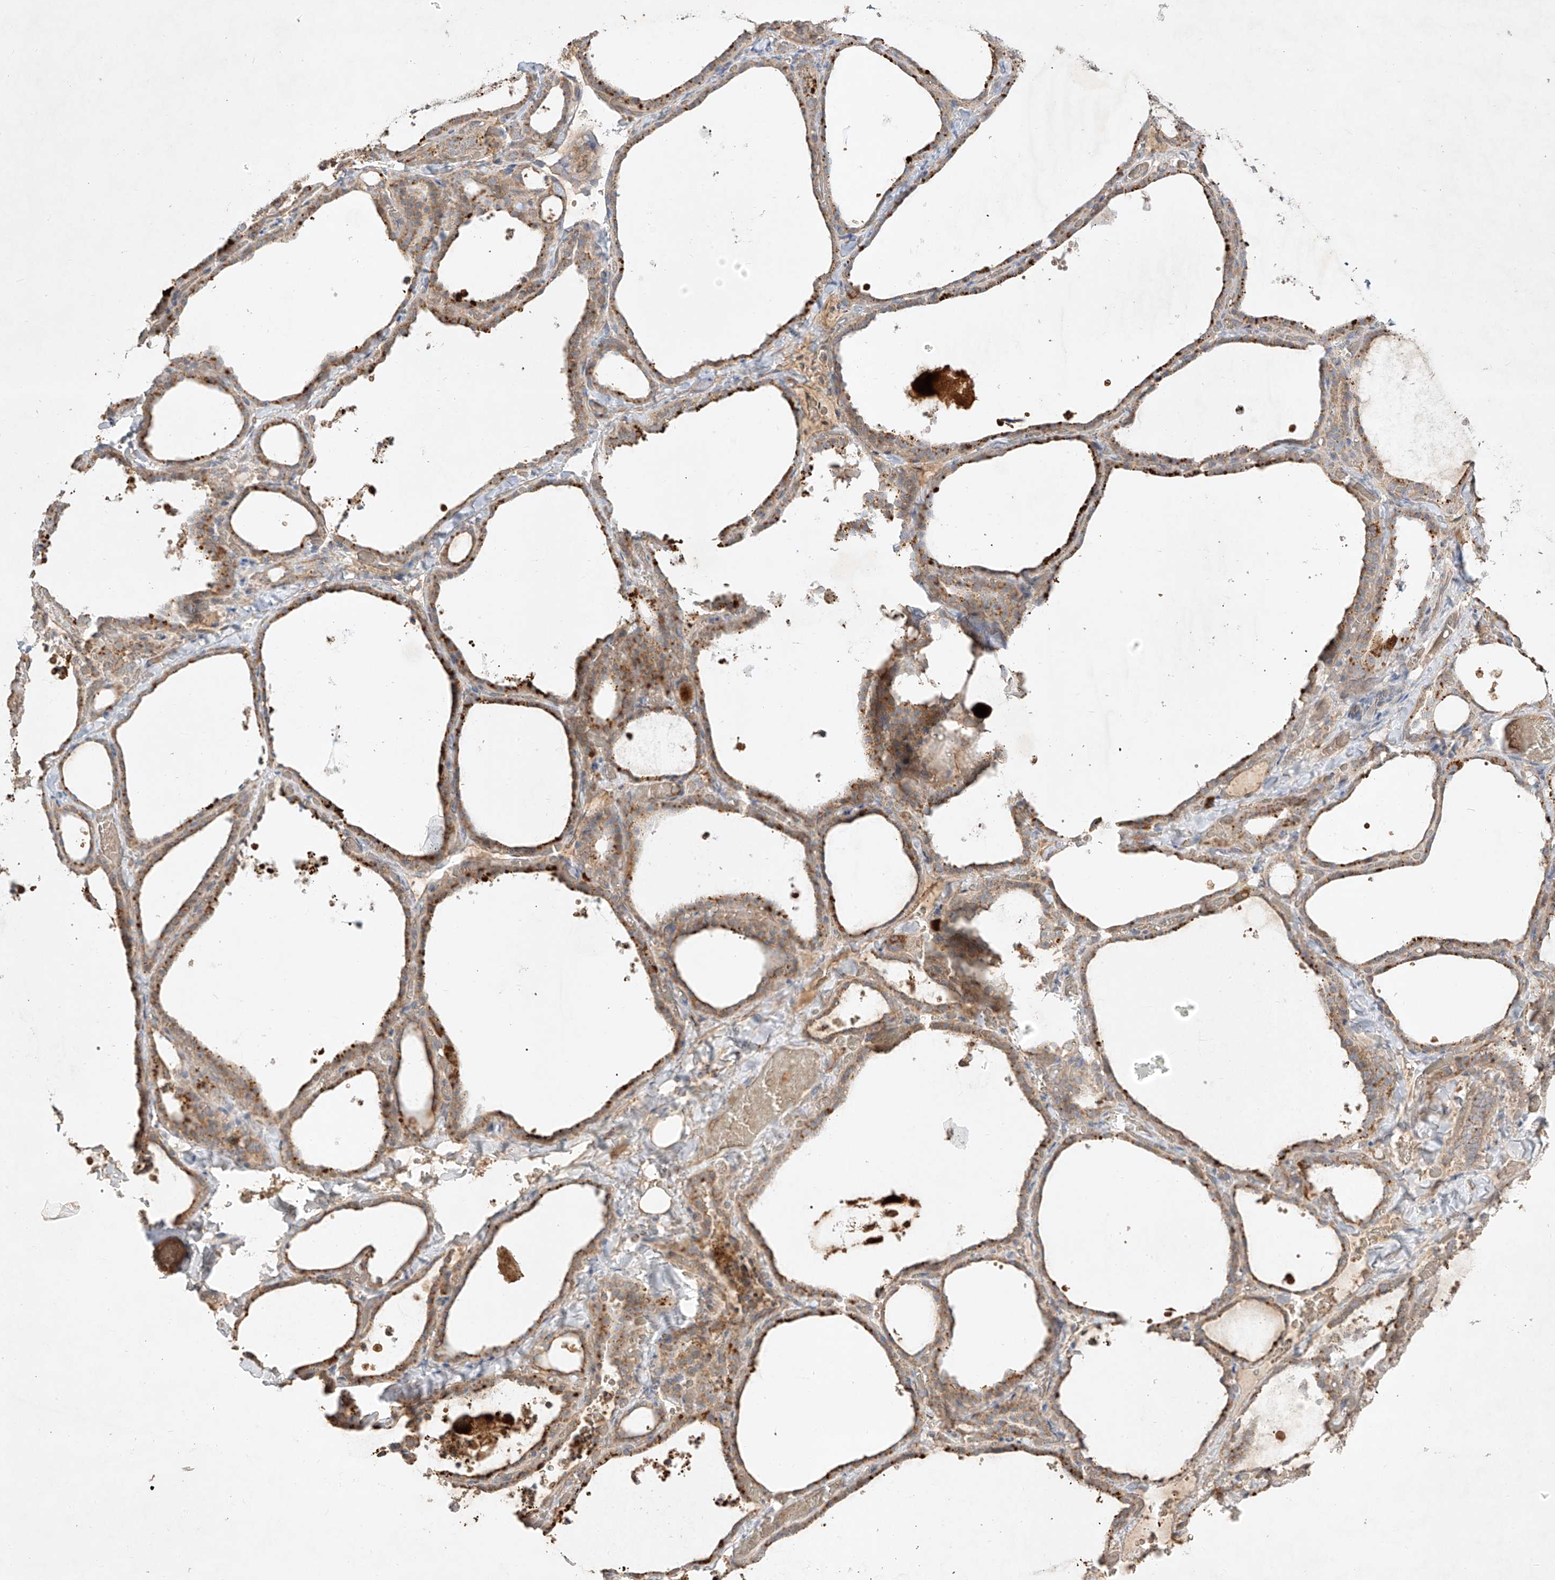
{"staining": {"intensity": "moderate", "quantity": ">75%", "location": "cytoplasmic/membranous"}, "tissue": "thyroid gland", "cell_type": "Glandular cells", "image_type": "normal", "snomed": [{"axis": "morphology", "description": "Normal tissue, NOS"}, {"axis": "topography", "description": "Thyroid gland"}], "caption": "Brown immunohistochemical staining in normal human thyroid gland exhibits moderate cytoplasmic/membranous expression in approximately >75% of glandular cells. The protein of interest is stained brown, and the nuclei are stained in blue (DAB IHC with brightfield microscopy, high magnification).", "gene": "KPNA7", "patient": {"sex": "female", "age": 22}}